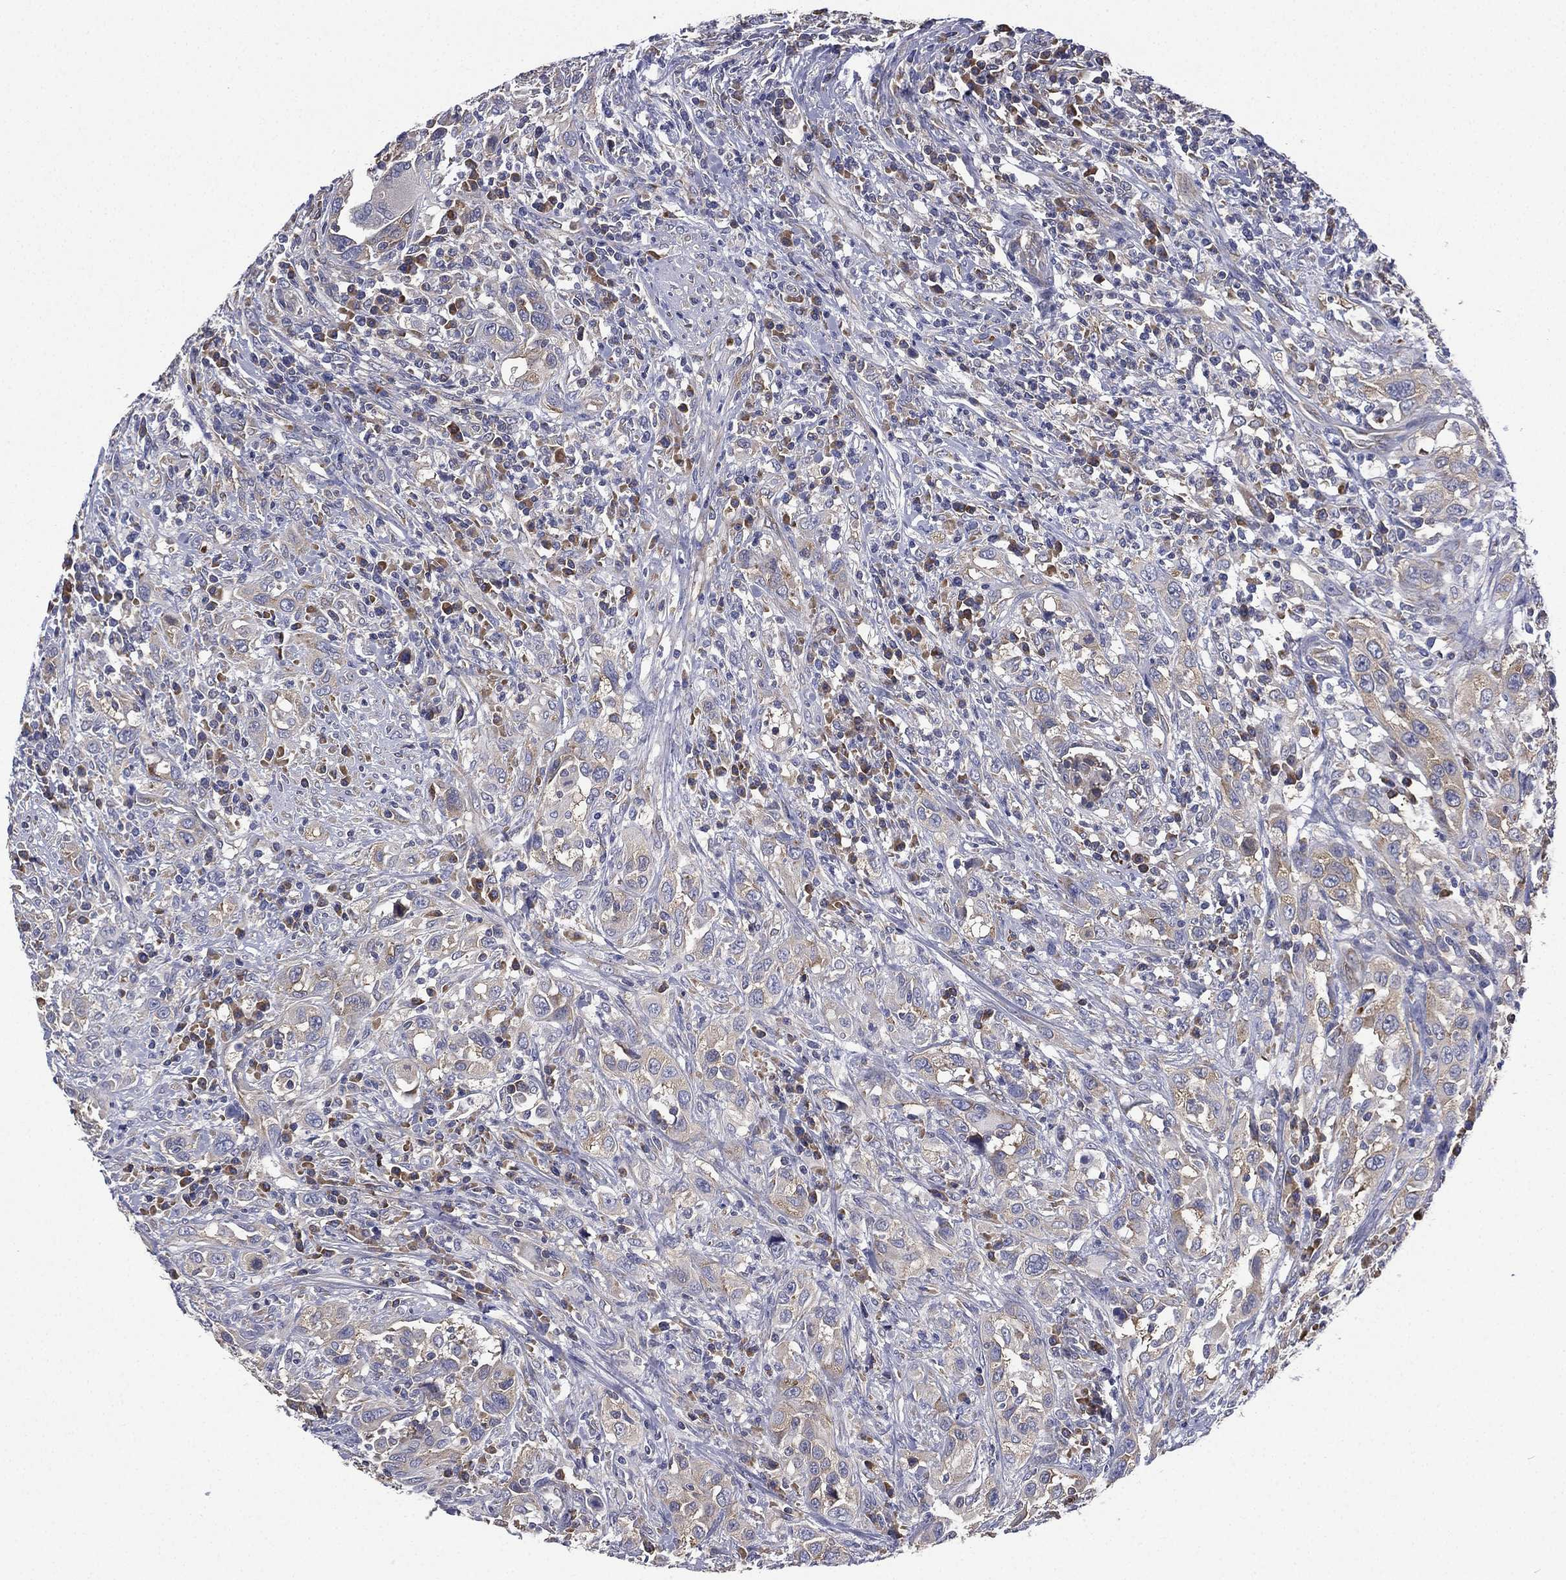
{"staining": {"intensity": "weak", "quantity": "25%-75%", "location": "cytoplasmic/membranous"}, "tissue": "urothelial cancer", "cell_type": "Tumor cells", "image_type": "cancer", "snomed": [{"axis": "morphology", "description": "Urothelial carcinoma, NOS"}, {"axis": "morphology", "description": "Urothelial carcinoma, High grade"}, {"axis": "topography", "description": "Urinary bladder"}], "caption": "About 25%-75% of tumor cells in urothelial cancer exhibit weak cytoplasmic/membranous protein positivity as visualized by brown immunohistochemical staining.", "gene": "FARSA", "patient": {"sex": "female", "age": 64}}